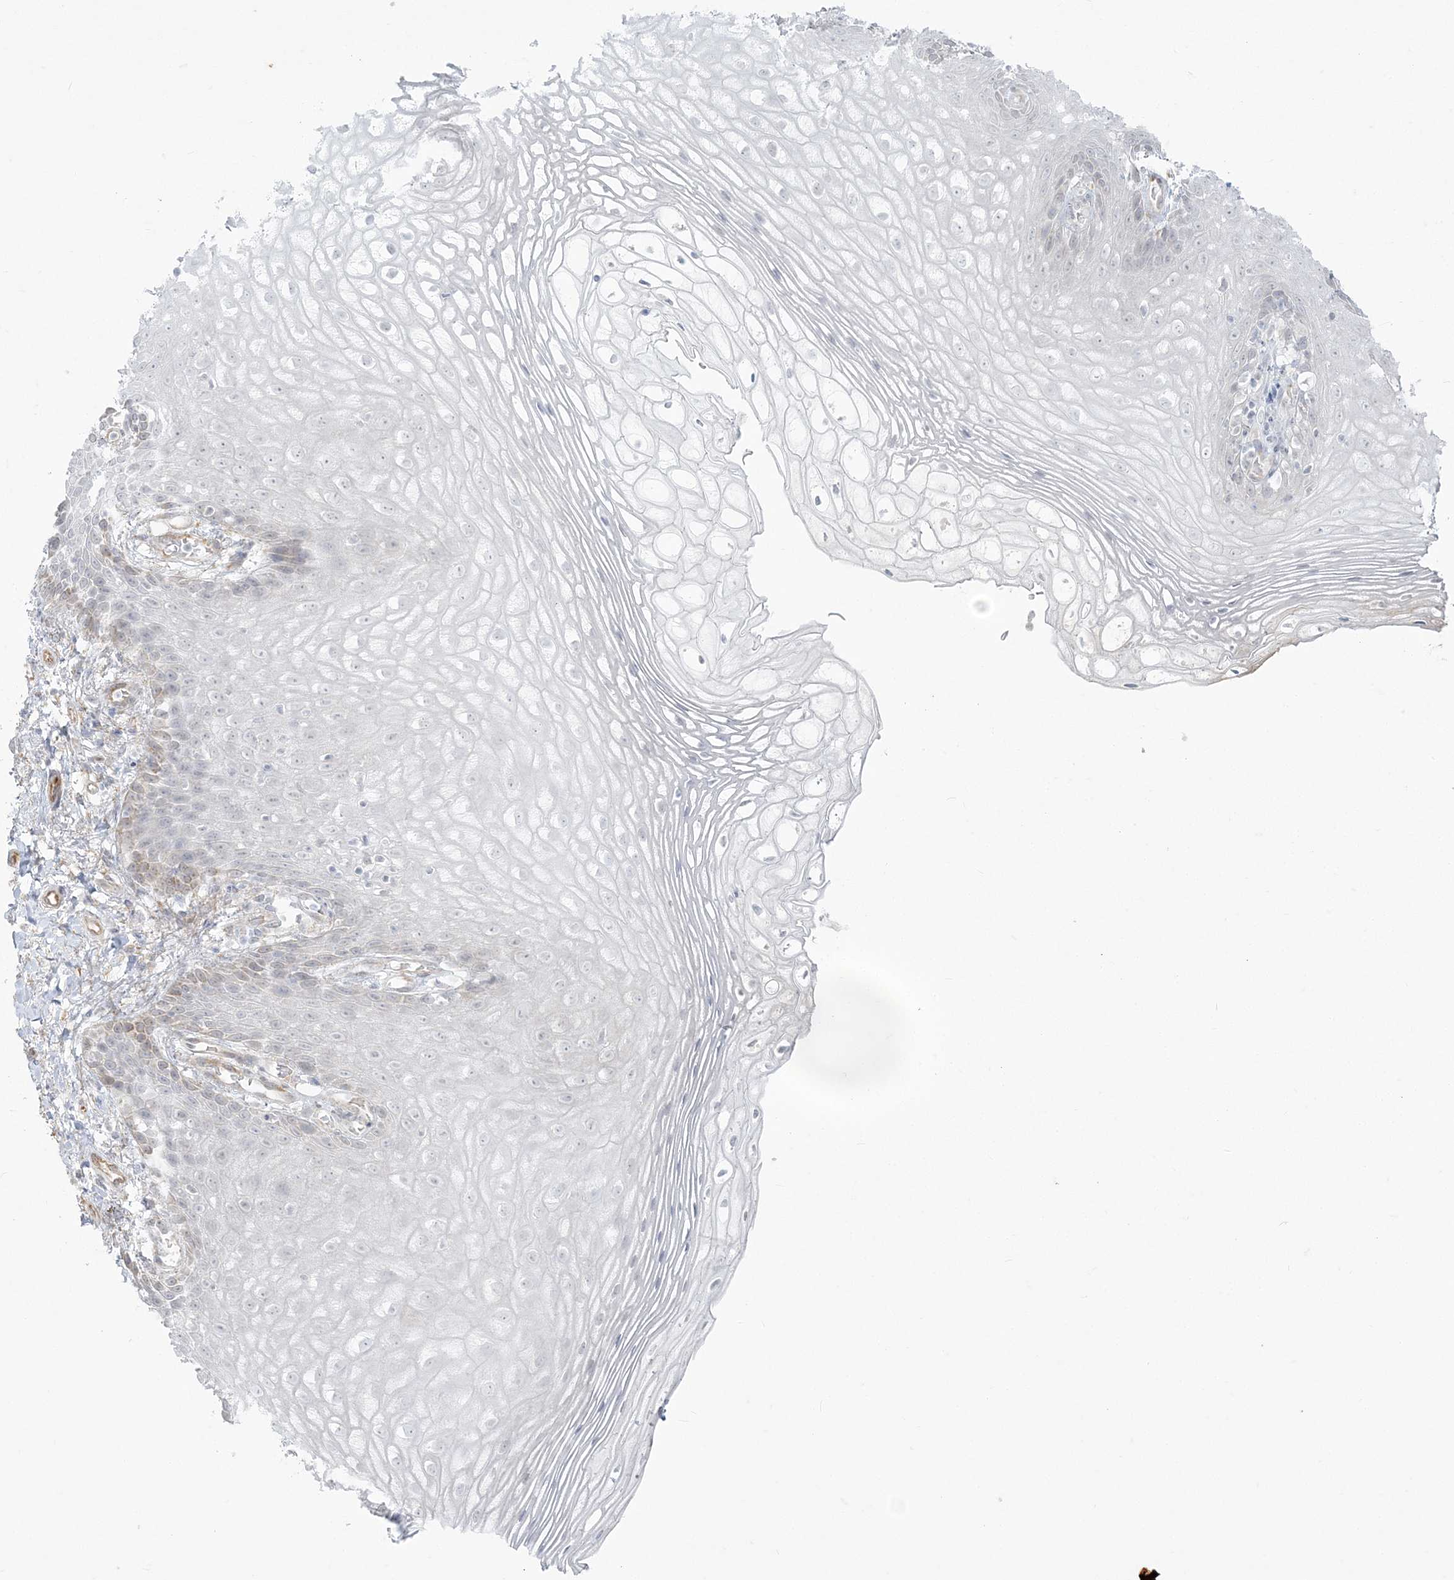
{"staining": {"intensity": "negative", "quantity": "none", "location": "none"}, "tissue": "vagina", "cell_type": "Squamous epithelial cells", "image_type": "normal", "snomed": [{"axis": "morphology", "description": "Normal tissue, NOS"}, {"axis": "topography", "description": "Vagina"}], "caption": "Image shows no protein positivity in squamous epithelial cells of normal vagina. (Stains: DAB immunohistochemistry with hematoxylin counter stain, Microscopy: brightfield microscopy at high magnification).", "gene": "ZC3H6", "patient": {"sex": "female", "age": 60}}